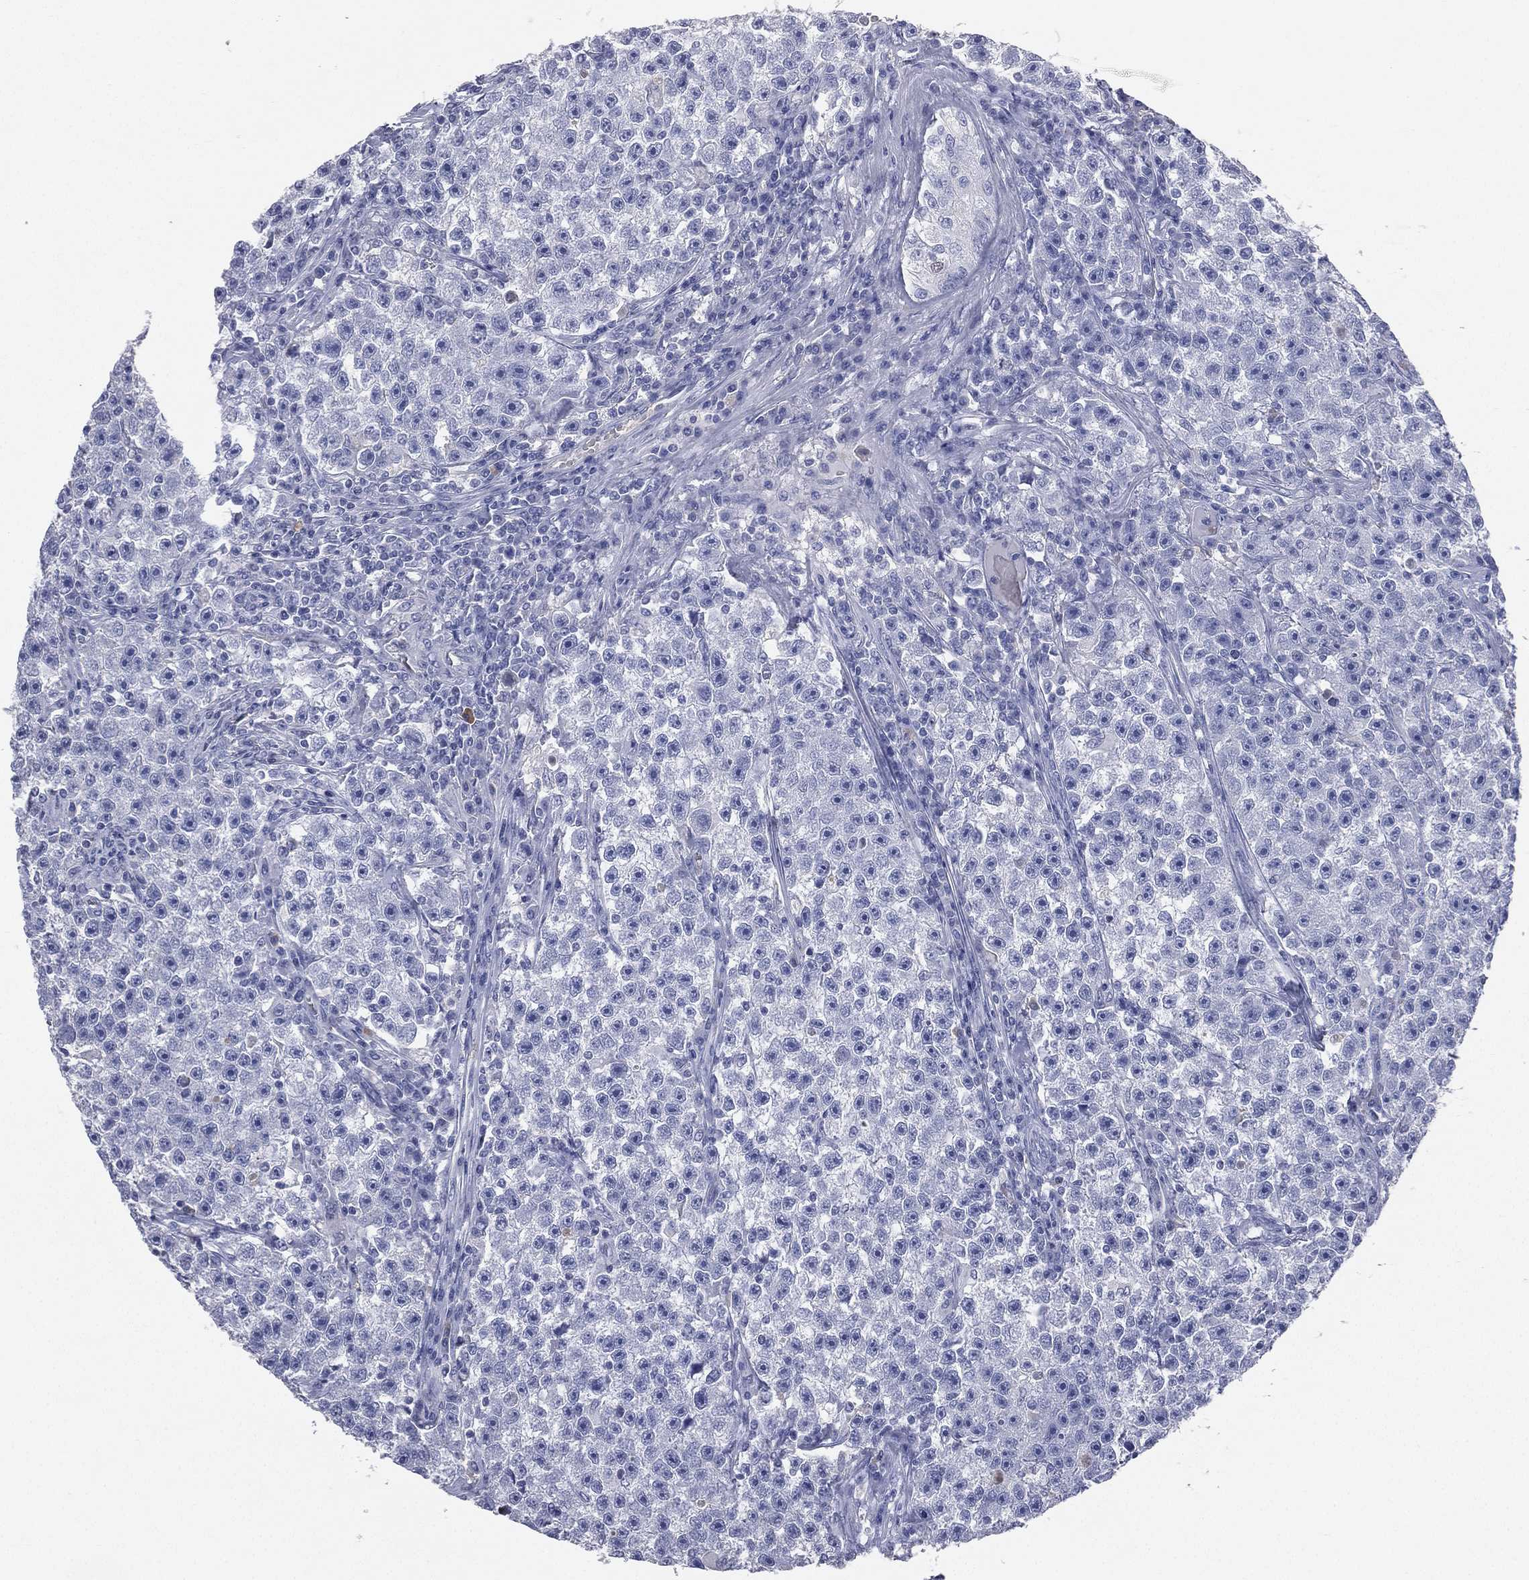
{"staining": {"intensity": "negative", "quantity": "none", "location": "none"}, "tissue": "testis cancer", "cell_type": "Tumor cells", "image_type": "cancer", "snomed": [{"axis": "morphology", "description": "Seminoma, NOS"}, {"axis": "topography", "description": "Testis"}], "caption": "DAB immunohistochemical staining of human testis cancer shows no significant positivity in tumor cells.", "gene": "ESX1", "patient": {"sex": "male", "age": 22}}